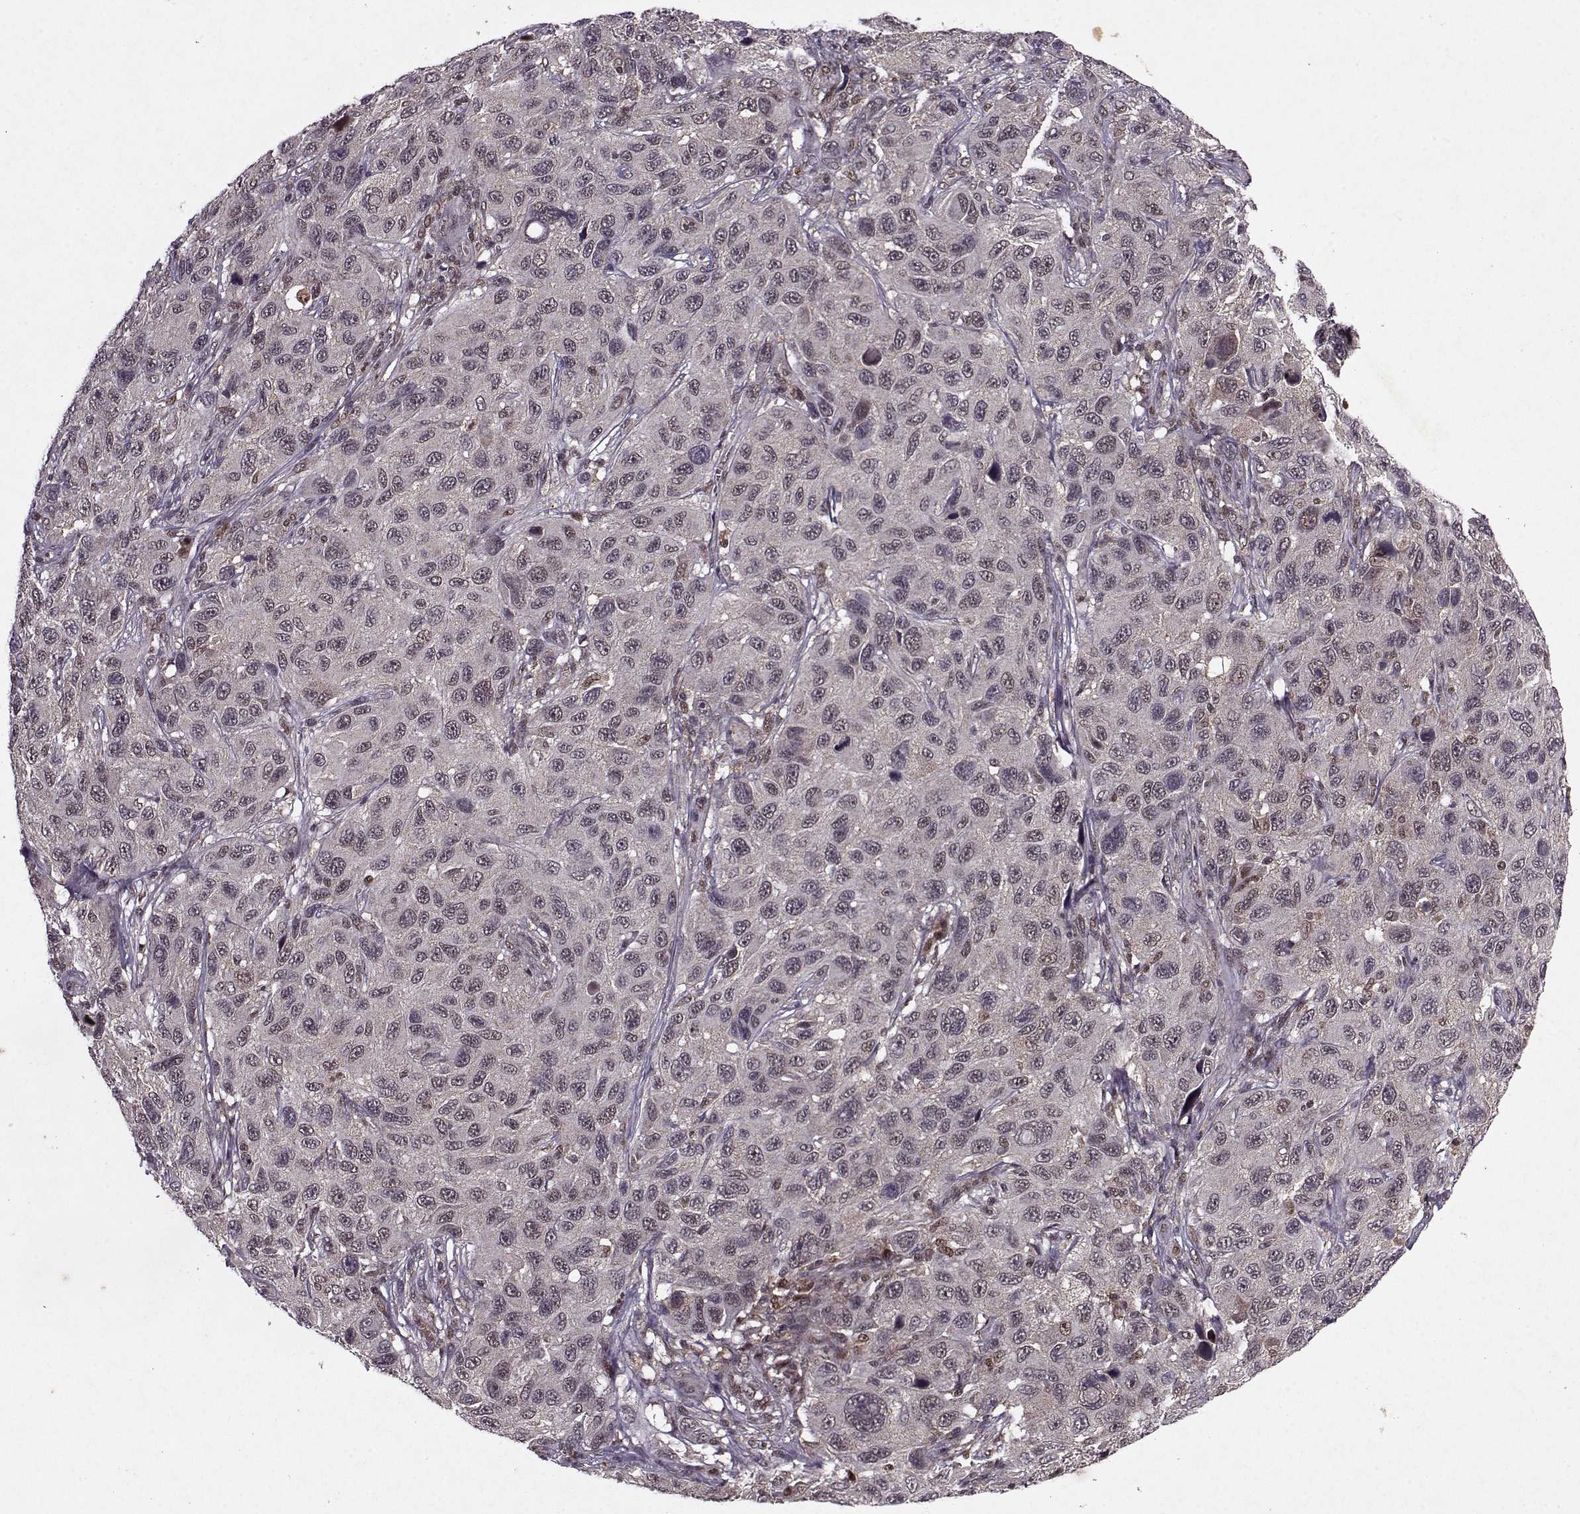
{"staining": {"intensity": "negative", "quantity": "none", "location": "none"}, "tissue": "melanoma", "cell_type": "Tumor cells", "image_type": "cancer", "snomed": [{"axis": "morphology", "description": "Malignant melanoma, NOS"}, {"axis": "topography", "description": "Skin"}], "caption": "DAB (3,3'-diaminobenzidine) immunohistochemical staining of human melanoma reveals no significant expression in tumor cells.", "gene": "PSMA7", "patient": {"sex": "male", "age": 53}}